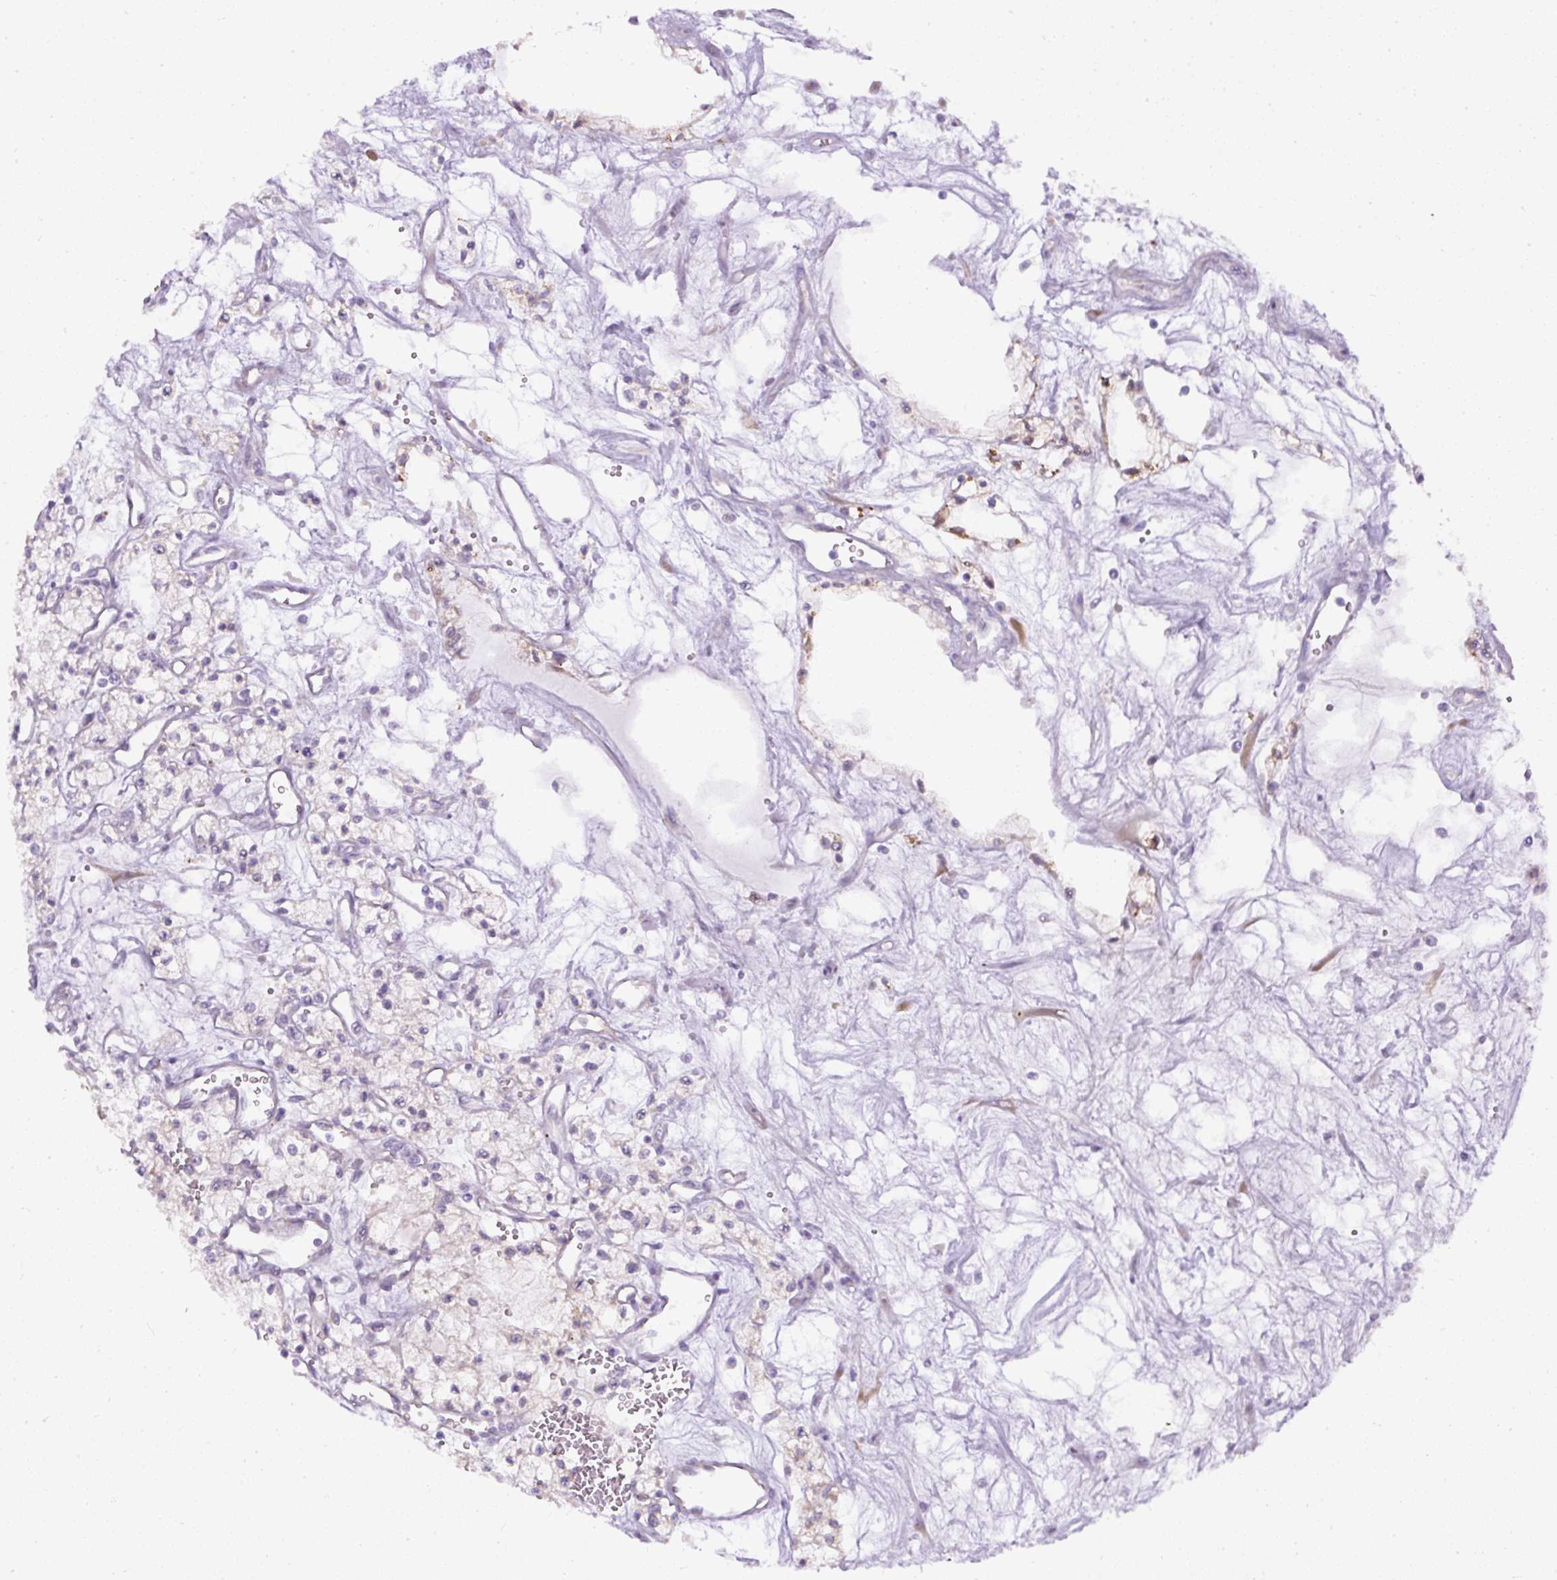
{"staining": {"intensity": "negative", "quantity": "none", "location": "none"}, "tissue": "renal cancer", "cell_type": "Tumor cells", "image_type": "cancer", "snomed": [{"axis": "morphology", "description": "Adenocarcinoma, NOS"}, {"axis": "topography", "description": "Kidney"}], "caption": "High magnification brightfield microscopy of renal cancer stained with DAB (3,3'-diaminobenzidine) (brown) and counterstained with hematoxylin (blue): tumor cells show no significant expression.", "gene": "FAM149A", "patient": {"sex": "male", "age": 59}}